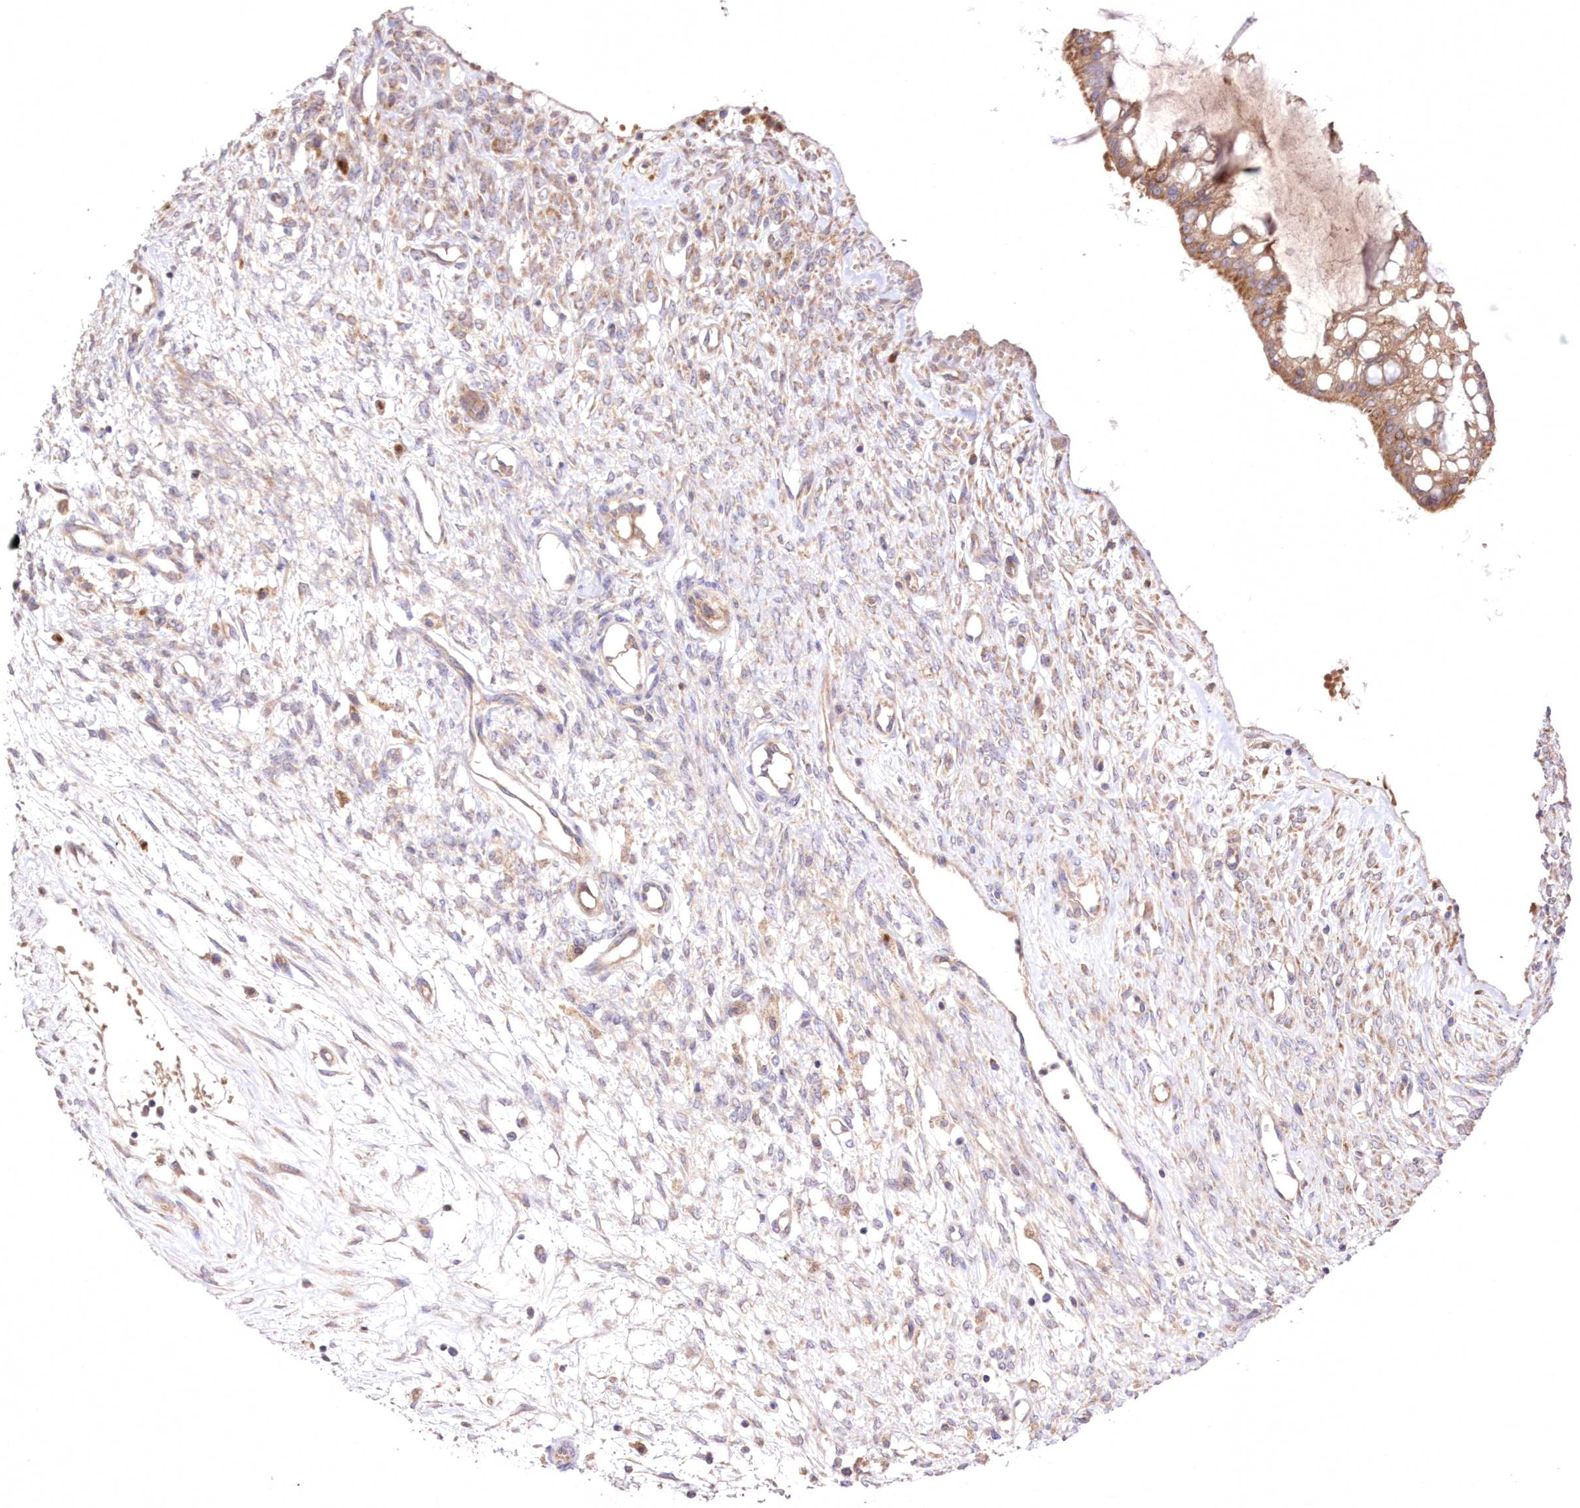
{"staining": {"intensity": "moderate", "quantity": ">75%", "location": "cytoplasmic/membranous"}, "tissue": "ovarian cancer", "cell_type": "Tumor cells", "image_type": "cancer", "snomed": [{"axis": "morphology", "description": "Cystadenocarcinoma, mucinous, NOS"}, {"axis": "topography", "description": "Ovary"}], "caption": "High-magnification brightfield microscopy of ovarian cancer (mucinous cystadenocarcinoma) stained with DAB (brown) and counterstained with hematoxylin (blue). tumor cells exhibit moderate cytoplasmic/membranous expression is seen in about>75% of cells.", "gene": "FCHO2", "patient": {"sex": "female", "age": 73}}